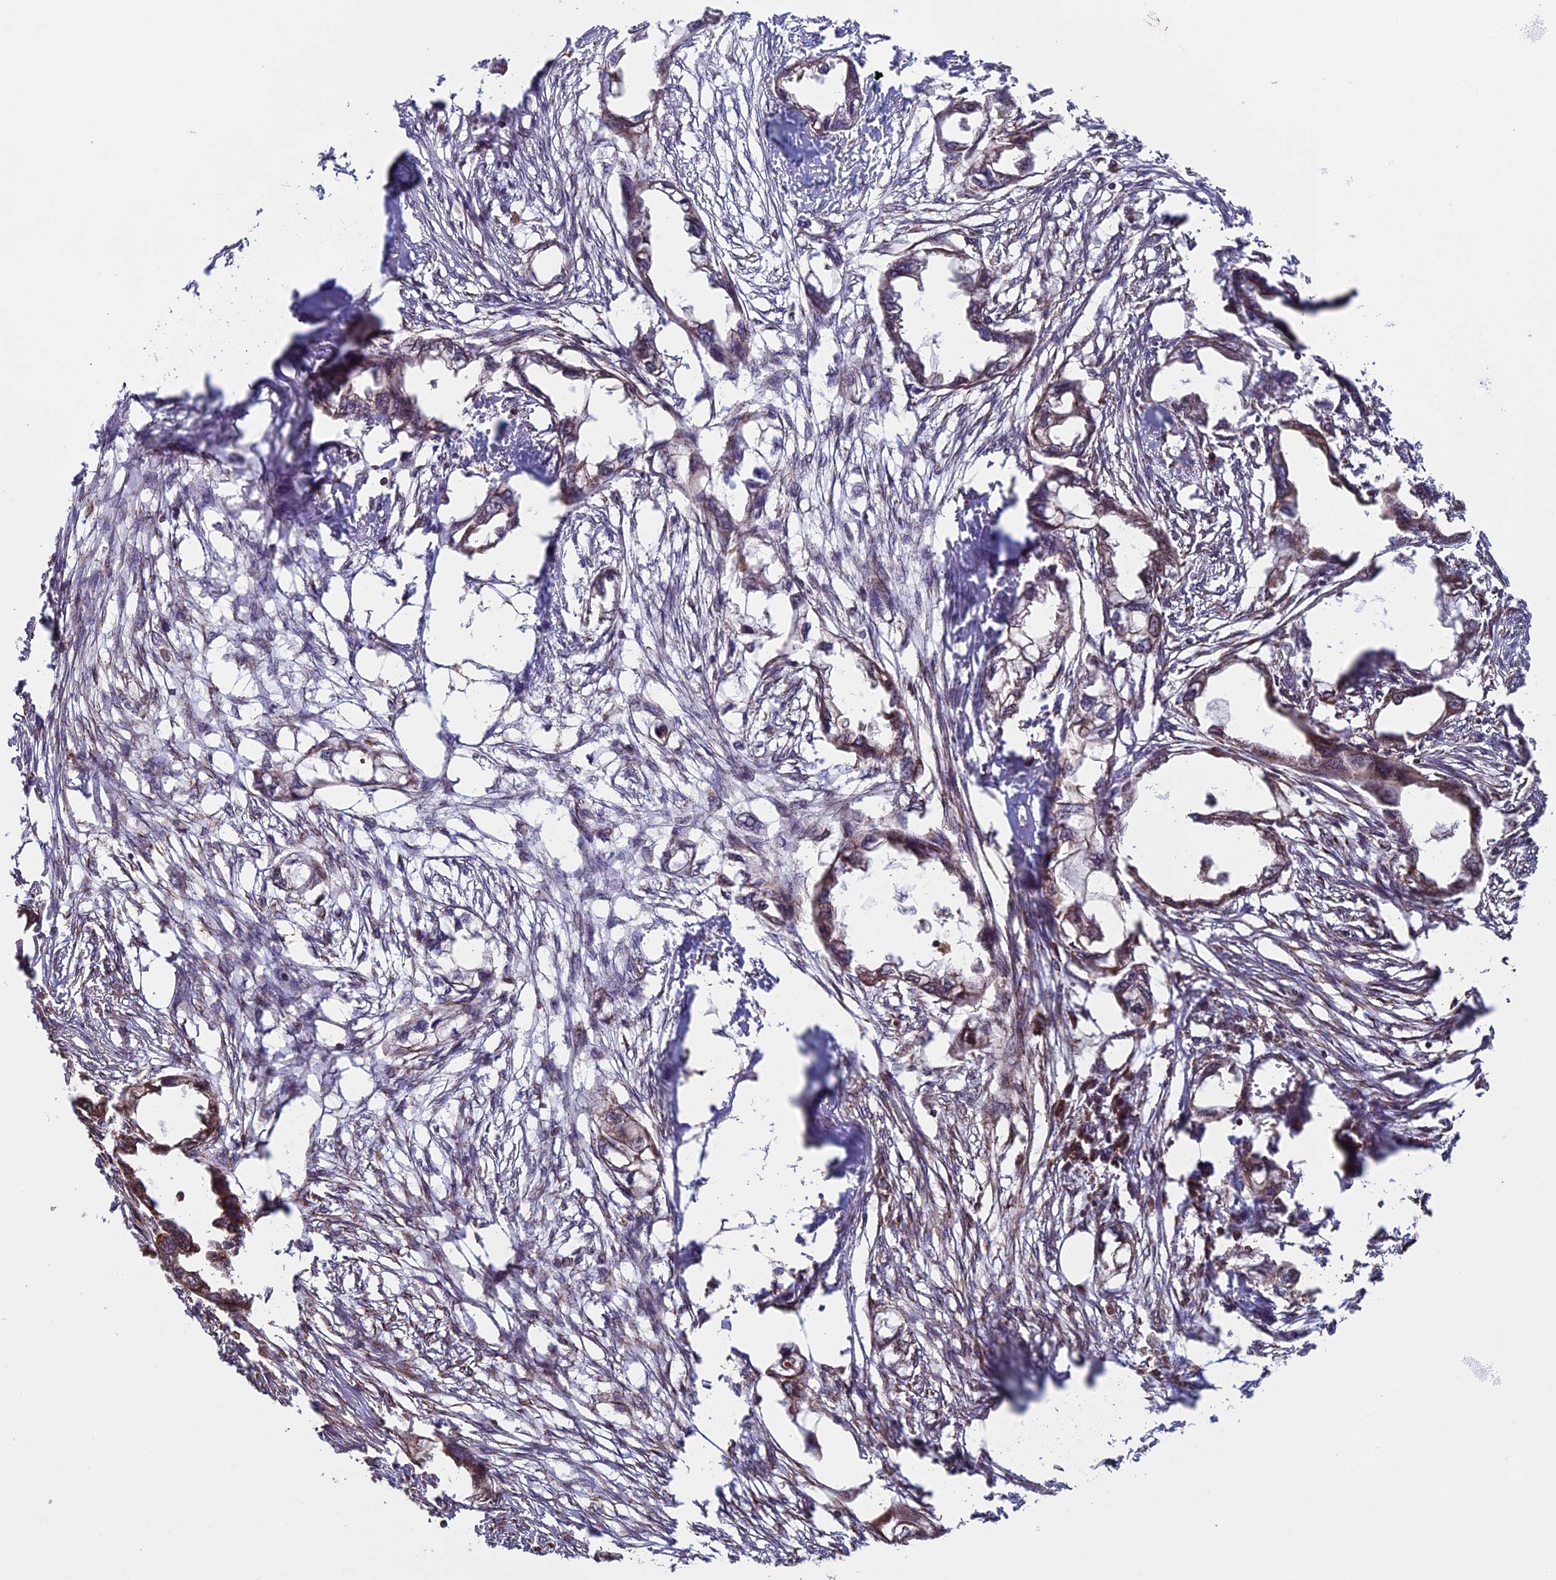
{"staining": {"intensity": "negative", "quantity": "none", "location": "none"}, "tissue": "endometrial cancer", "cell_type": "Tumor cells", "image_type": "cancer", "snomed": [{"axis": "morphology", "description": "Adenocarcinoma, NOS"}, {"axis": "morphology", "description": "Adenocarcinoma, metastatic, NOS"}, {"axis": "topography", "description": "Adipose tissue"}, {"axis": "topography", "description": "Endometrium"}], "caption": "This is a histopathology image of immunohistochemistry (IHC) staining of endometrial cancer, which shows no expression in tumor cells. (Stains: DAB (3,3'-diaminobenzidine) immunohistochemistry (IHC) with hematoxylin counter stain, Microscopy: brightfield microscopy at high magnification).", "gene": "CCDC8", "patient": {"sex": "female", "age": 67}}